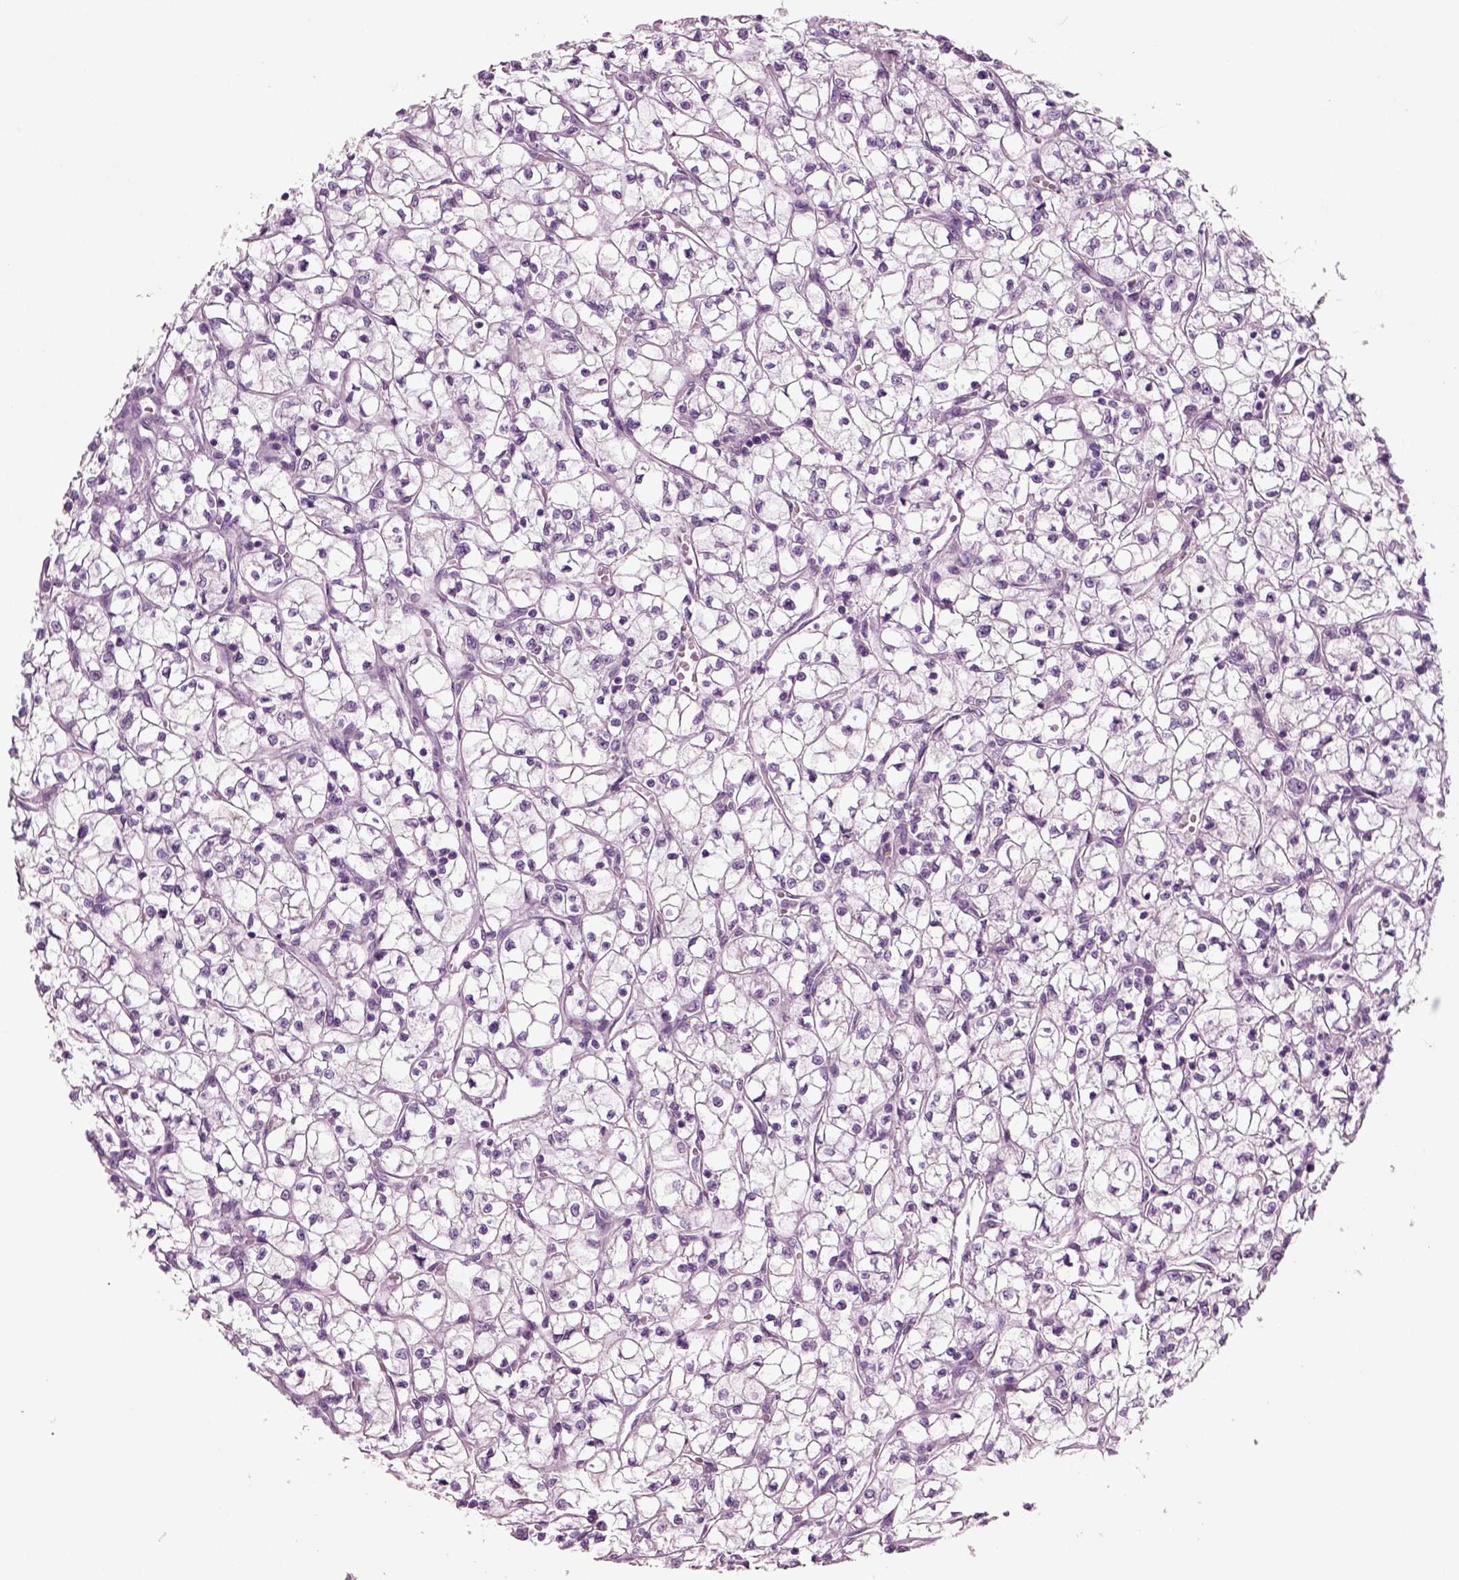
{"staining": {"intensity": "negative", "quantity": "none", "location": "none"}, "tissue": "renal cancer", "cell_type": "Tumor cells", "image_type": "cancer", "snomed": [{"axis": "morphology", "description": "Adenocarcinoma, NOS"}, {"axis": "topography", "description": "Kidney"}], "caption": "Tumor cells show no significant expression in renal cancer (adenocarcinoma). The staining was performed using DAB (3,3'-diaminobenzidine) to visualize the protein expression in brown, while the nuclei were stained in blue with hematoxylin (Magnification: 20x).", "gene": "CRABP1", "patient": {"sex": "female", "age": 64}}